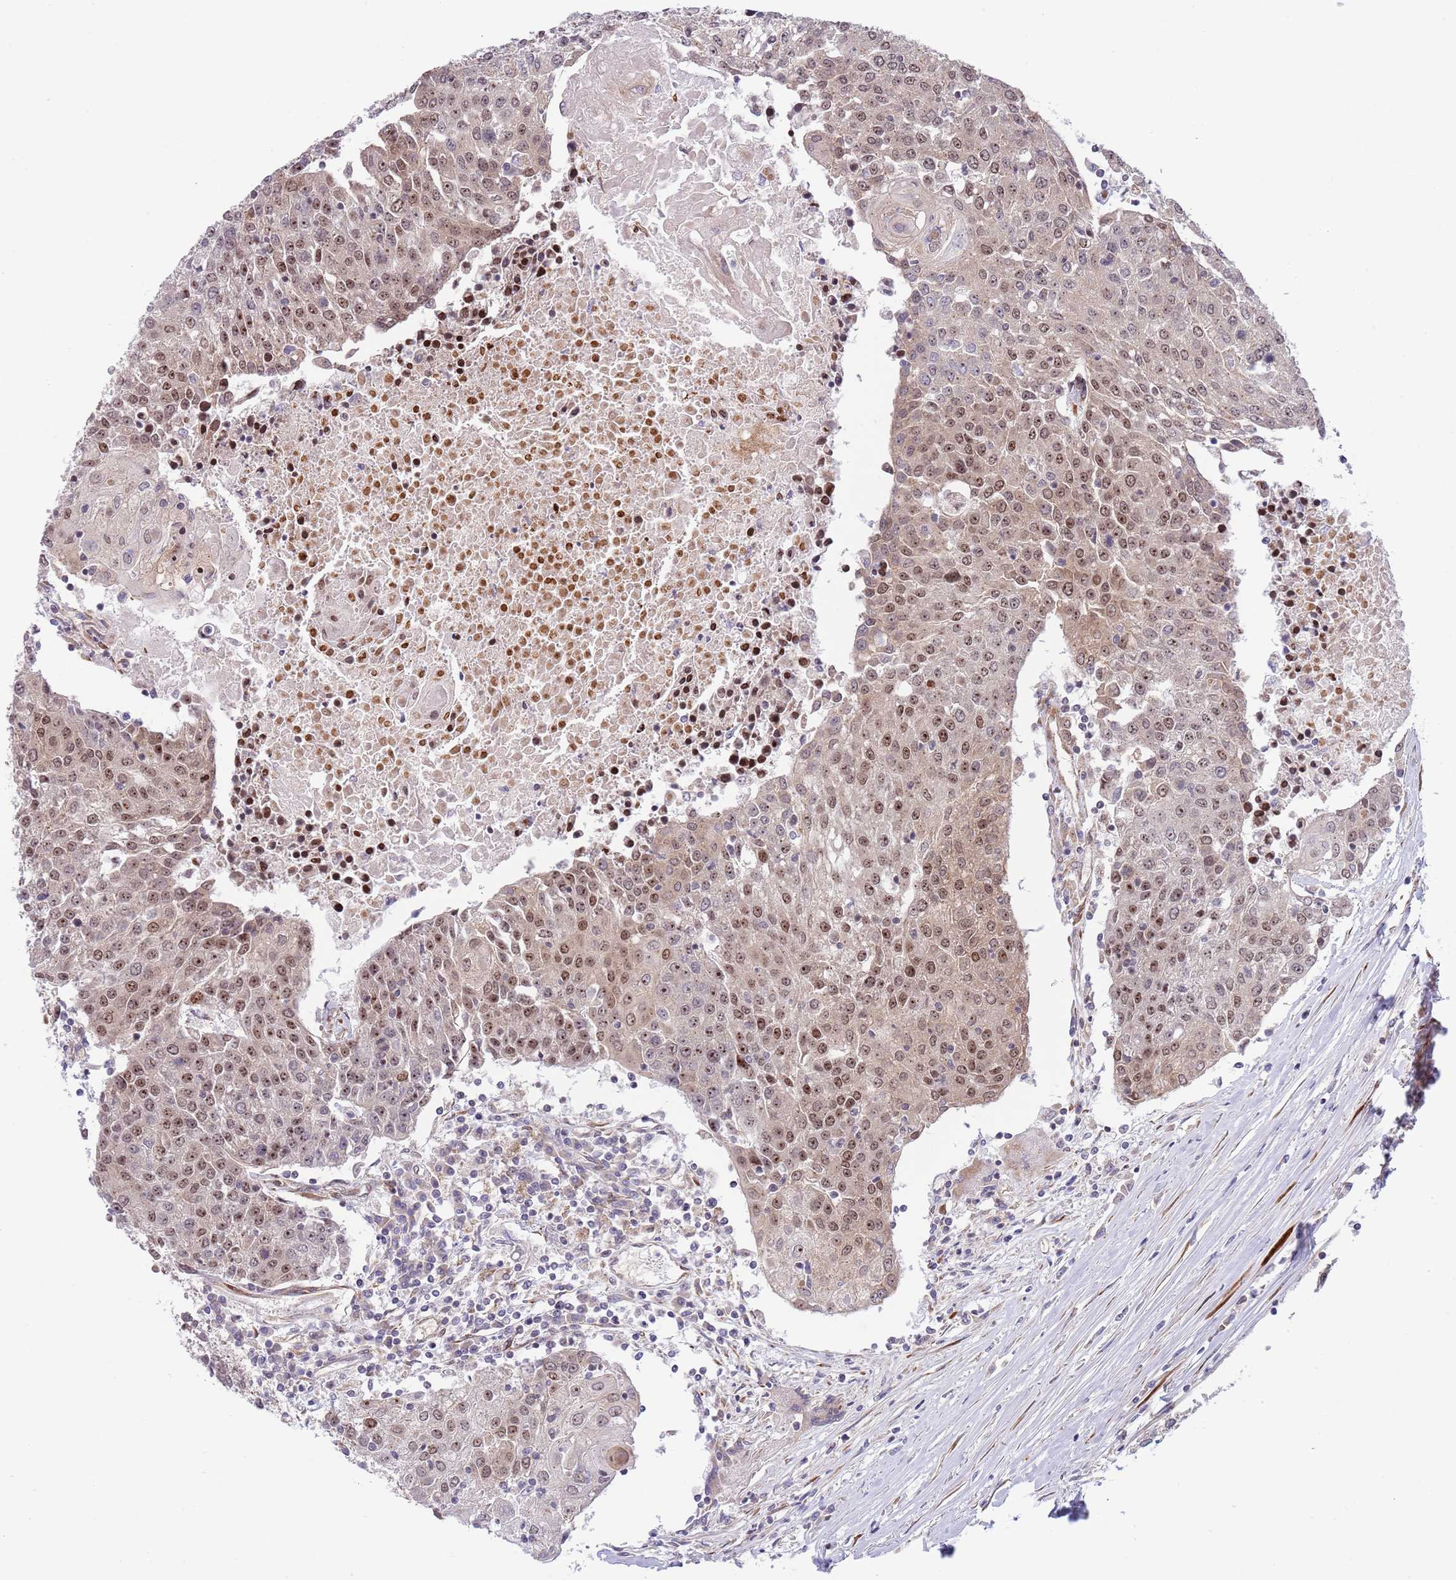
{"staining": {"intensity": "moderate", "quantity": ">75%", "location": "nuclear"}, "tissue": "urothelial cancer", "cell_type": "Tumor cells", "image_type": "cancer", "snomed": [{"axis": "morphology", "description": "Urothelial carcinoma, High grade"}, {"axis": "topography", "description": "Urinary bladder"}], "caption": "Protein staining reveals moderate nuclear staining in approximately >75% of tumor cells in urothelial carcinoma (high-grade). (IHC, brightfield microscopy, high magnification).", "gene": "TBX10", "patient": {"sex": "female", "age": 85}}